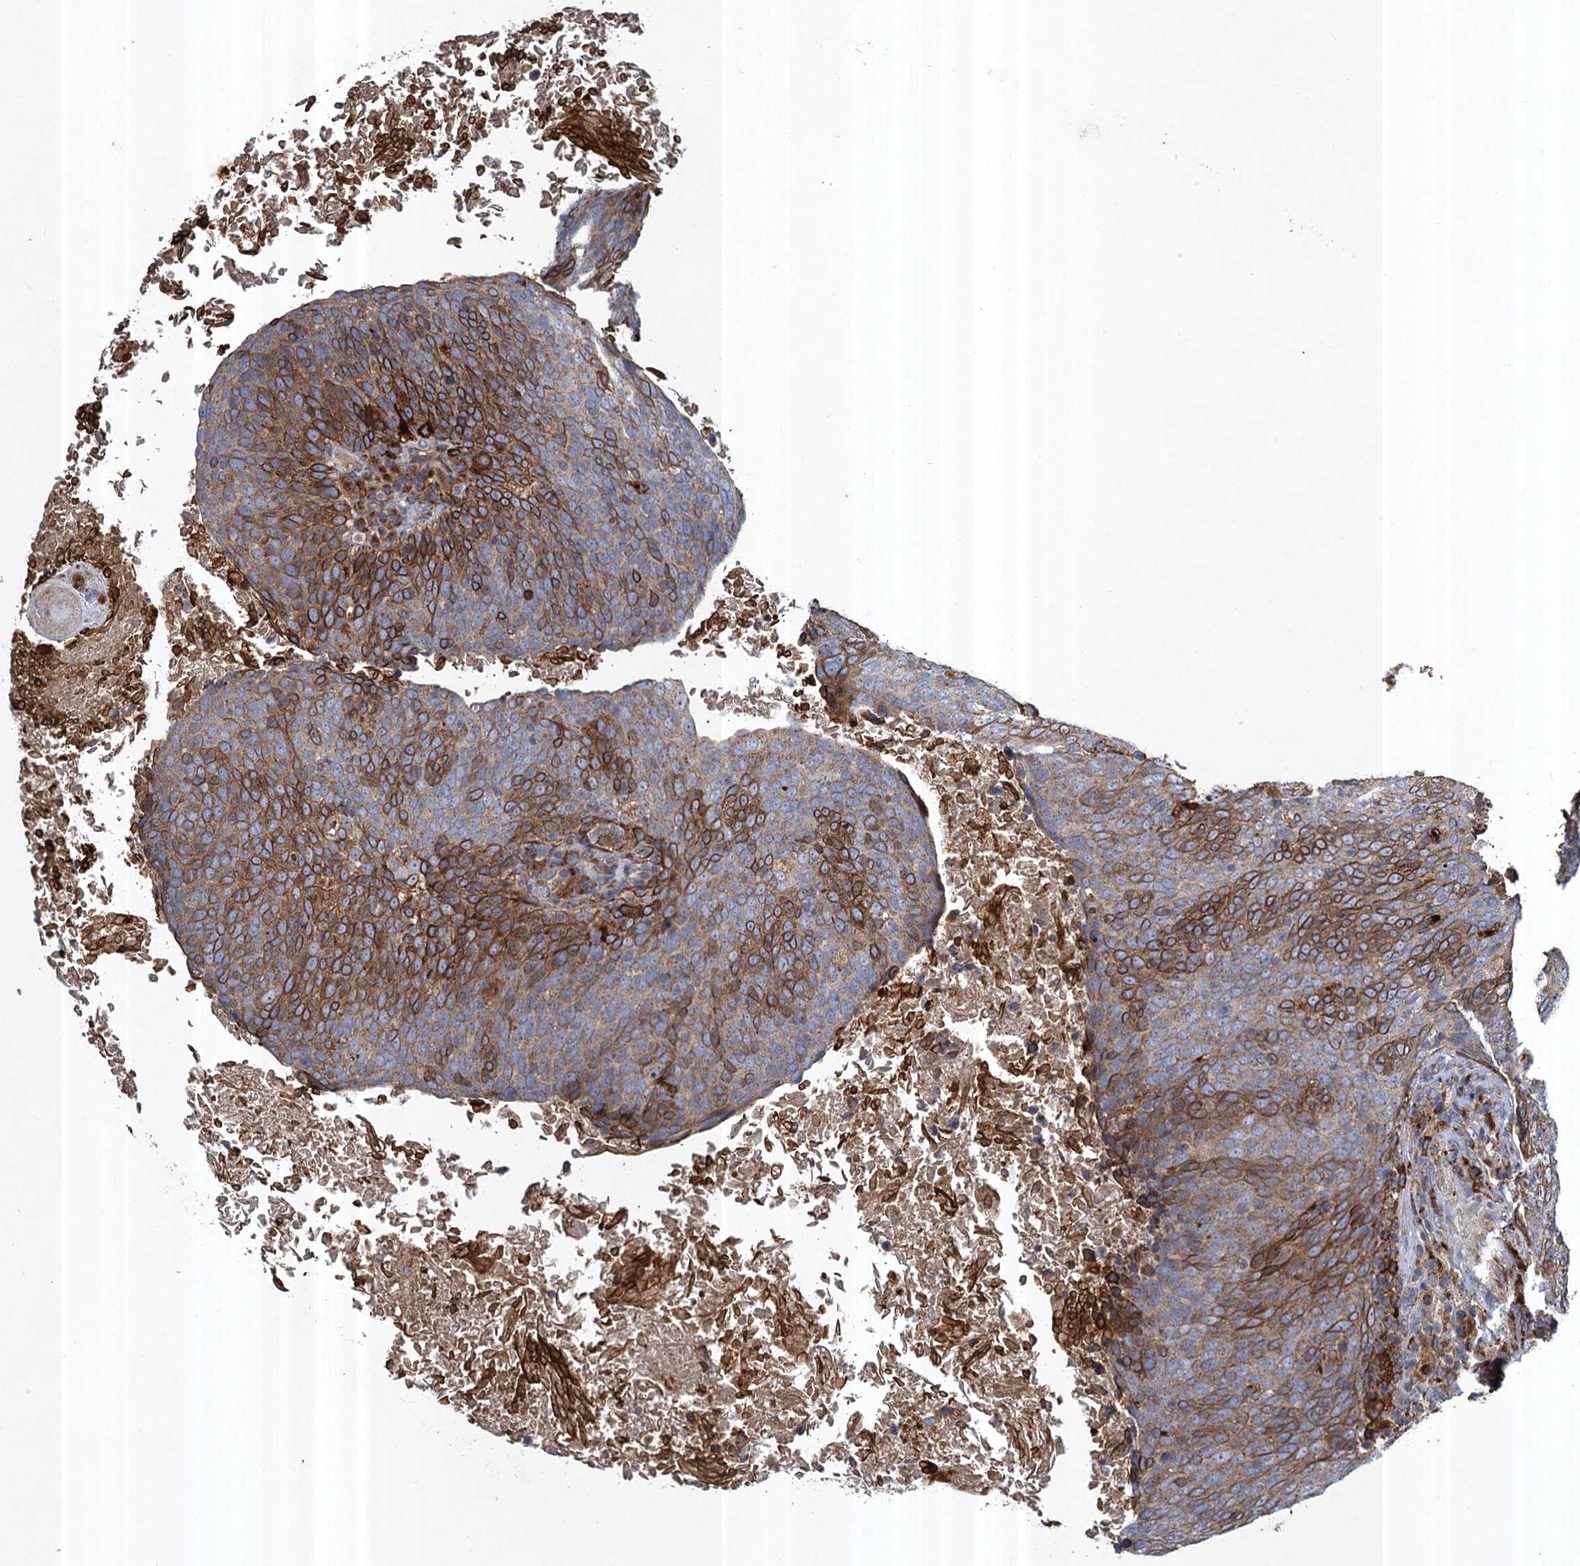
{"staining": {"intensity": "moderate", "quantity": "25%-75%", "location": "cytoplasmic/membranous"}, "tissue": "head and neck cancer", "cell_type": "Tumor cells", "image_type": "cancer", "snomed": [{"axis": "morphology", "description": "Squamous cell carcinoma, NOS"}, {"axis": "morphology", "description": "Squamous cell carcinoma, metastatic, NOS"}, {"axis": "topography", "description": "Lymph node"}, {"axis": "topography", "description": "Head-Neck"}], "caption": "Human head and neck cancer (squamous cell carcinoma) stained for a protein (brown) shows moderate cytoplasmic/membranous positive staining in about 25%-75% of tumor cells.", "gene": "TXNDC11", "patient": {"sex": "male", "age": 62}}